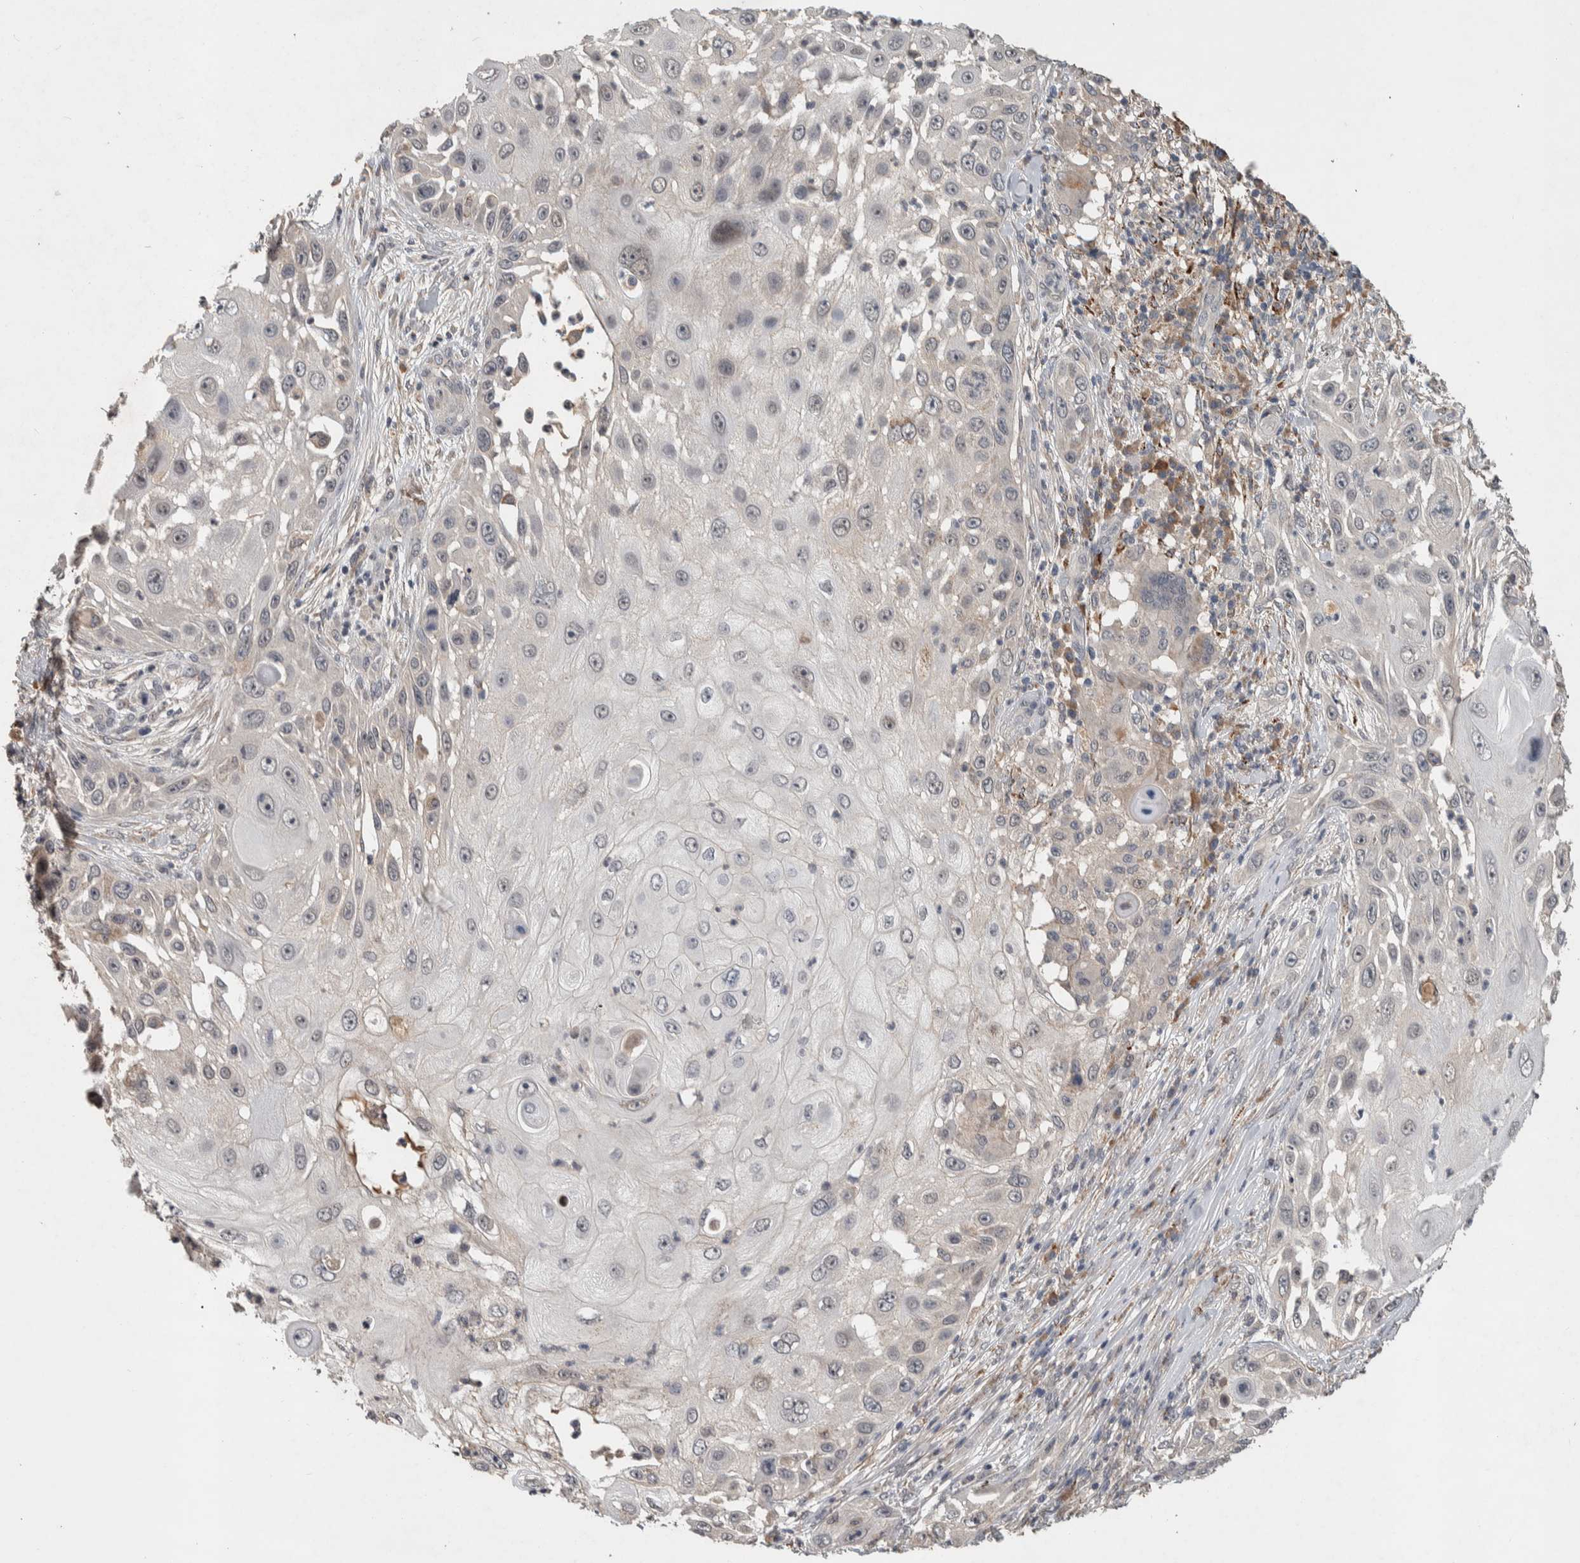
{"staining": {"intensity": "weak", "quantity": "<25%", "location": "nuclear"}, "tissue": "skin cancer", "cell_type": "Tumor cells", "image_type": "cancer", "snomed": [{"axis": "morphology", "description": "Squamous cell carcinoma, NOS"}, {"axis": "topography", "description": "Skin"}], "caption": "Immunohistochemical staining of skin cancer (squamous cell carcinoma) demonstrates no significant positivity in tumor cells.", "gene": "CHRM3", "patient": {"sex": "female", "age": 44}}